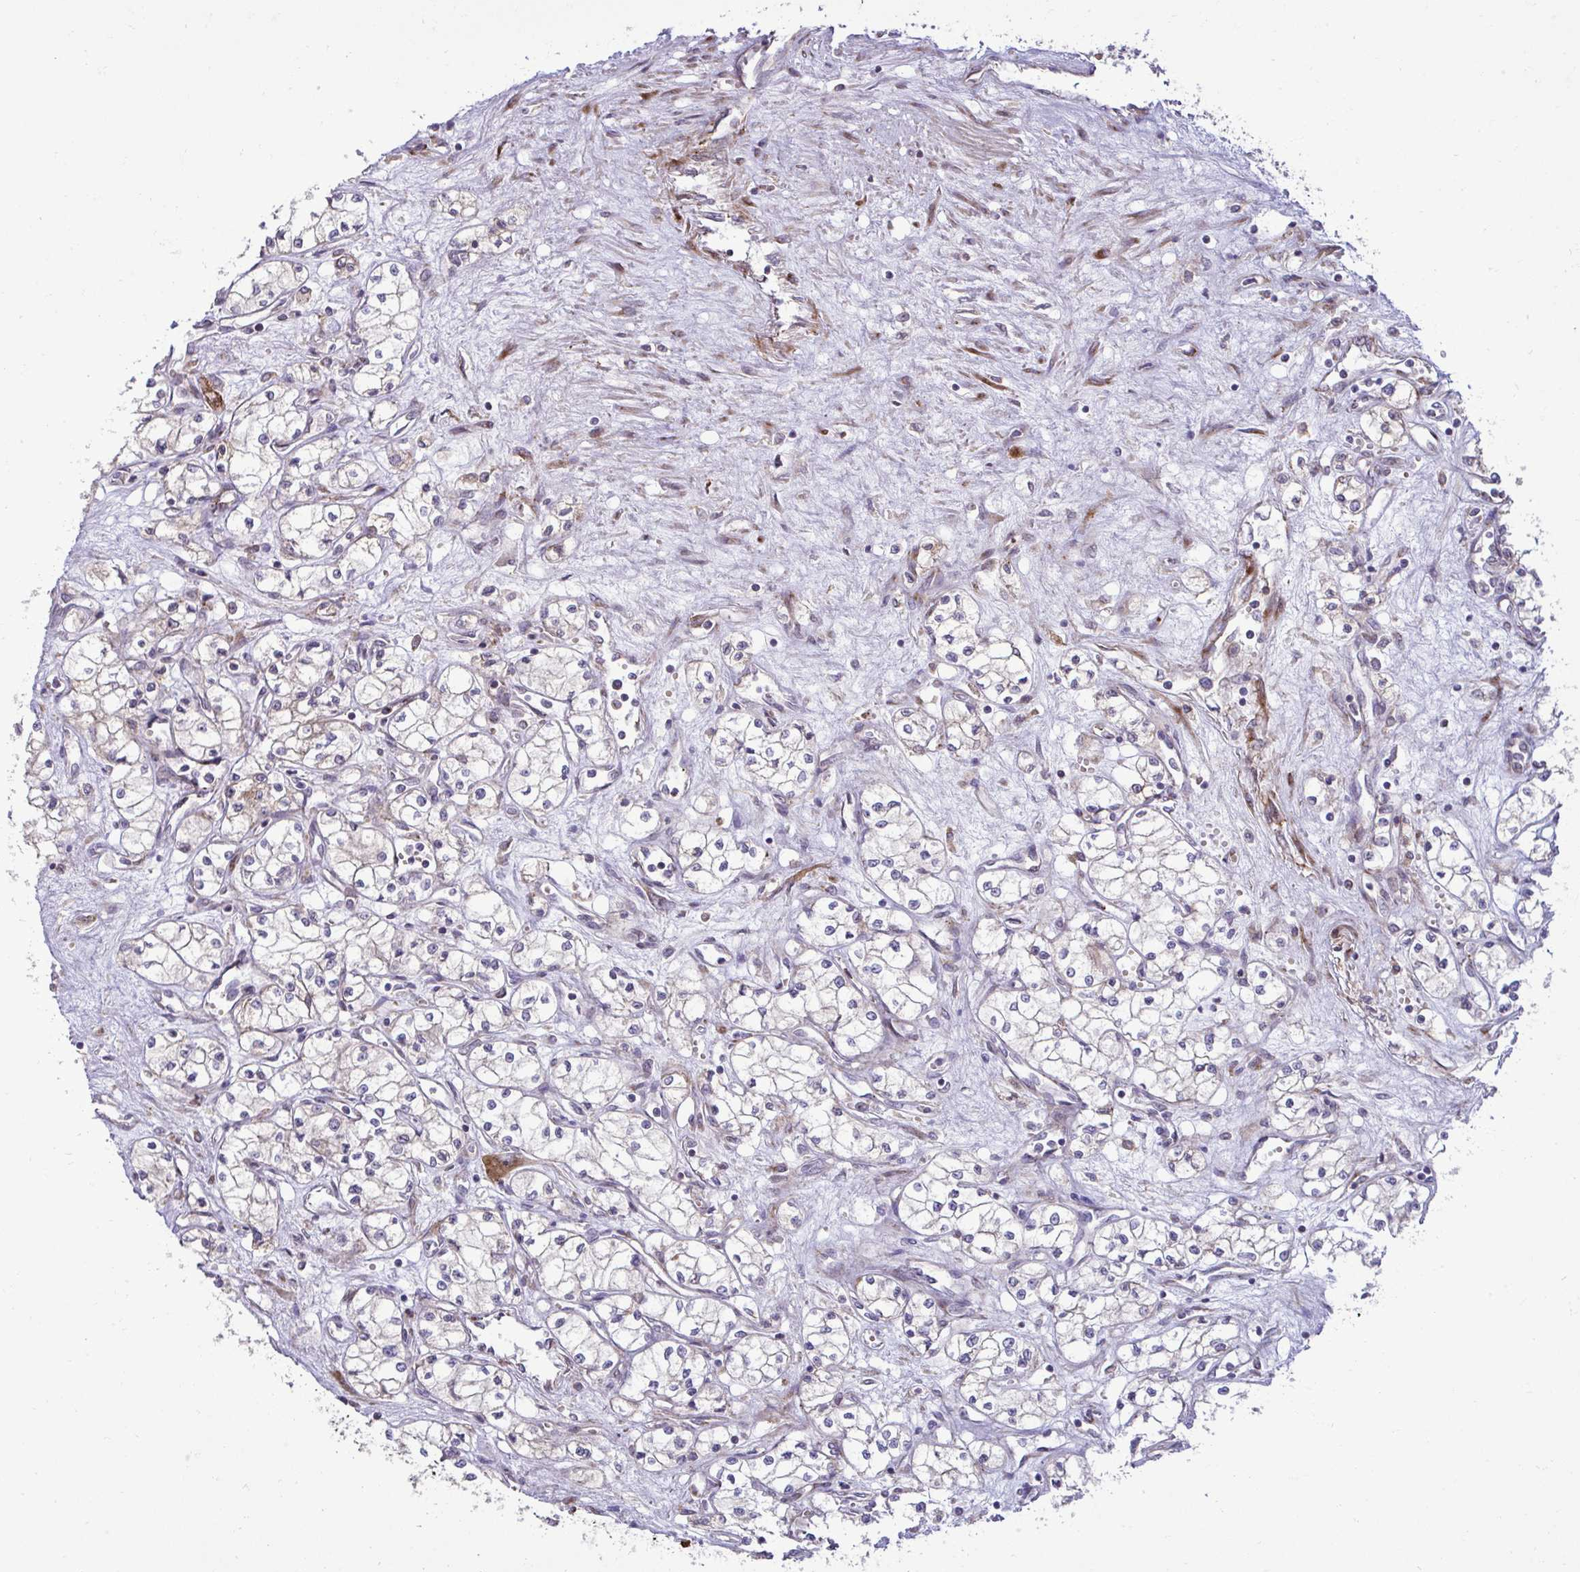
{"staining": {"intensity": "negative", "quantity": "none", "location": "none"}, "tissue": "renal cancer", "cell_type": "Tumor cells", "image_type": "cancer", "snomed": [{"axis": "morphology", "description": "Normal tissue, NOS"}, {"axis": "morphology", "description": "Adenocarcinoma, NOS"}, {"axis": "topography", "description": "Kidney"}], "caption": "Photomicrograph shows no protein expression in tumor cells of renal cancer tissue.", "gene": "LIMS1", "patient": {"sex": "male", "age": 59}}